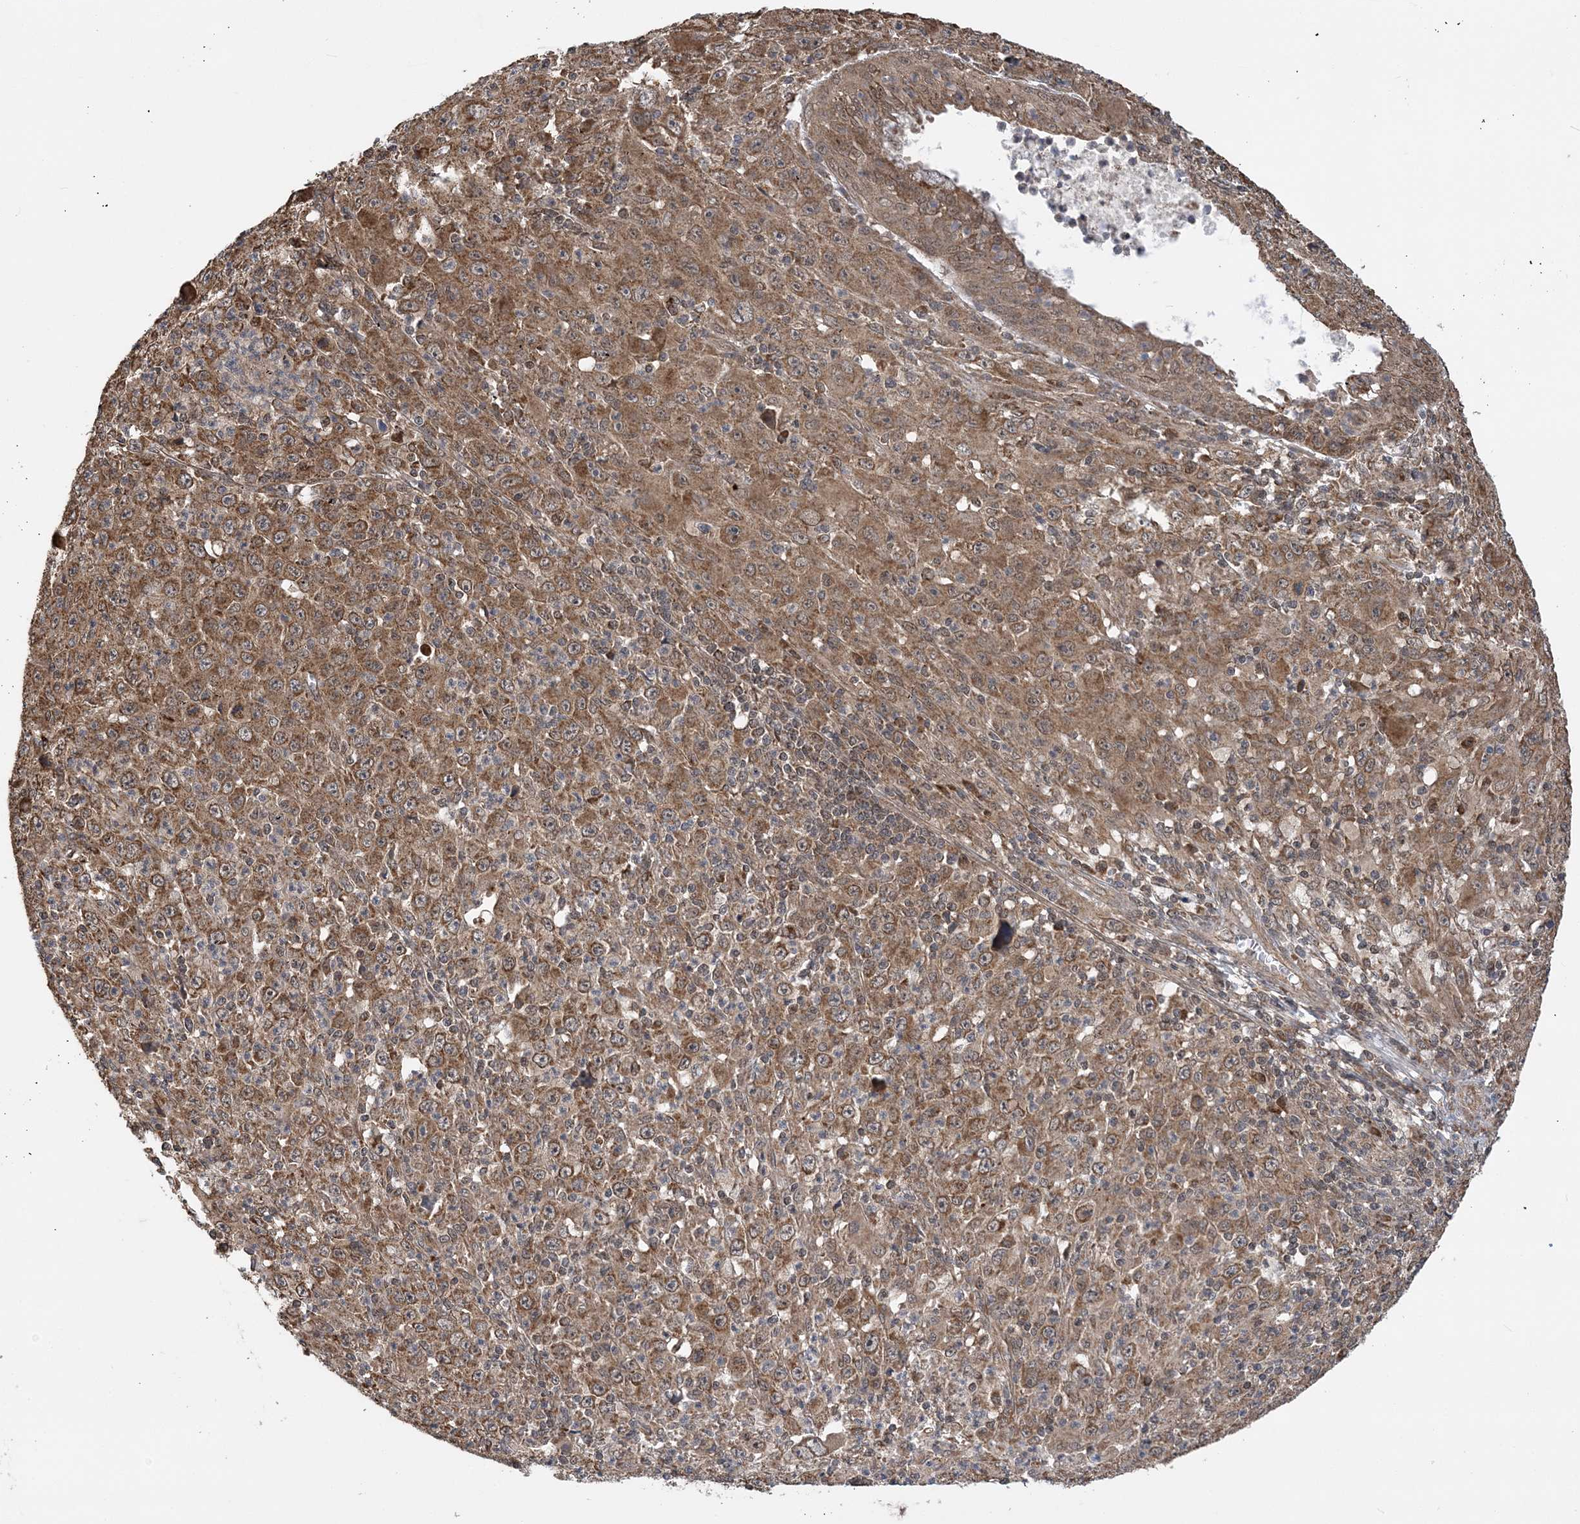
{"staining": {"intensity": "moderate", "quantity": ">75%", "location": "cytoplasmic/membranous"}, "tissue": "melanoma", "cell_type": "Tumor cells", "image_type": "cancer", "snomed": [{"axis": "morphology", "description": "Malignant melanoma, Metastatic site"}, {"axis": "topography", "description": "Skin"}], "caption": "This is a micrograph of immunohistochemistry (IHC) staining of malignant melanoma (metastatic site), which shows moderate staining in the cytoplasmic/membranous of tumor cells.", "gene": "PCBP1", "patient": {"sex": "female", "age": 56}}